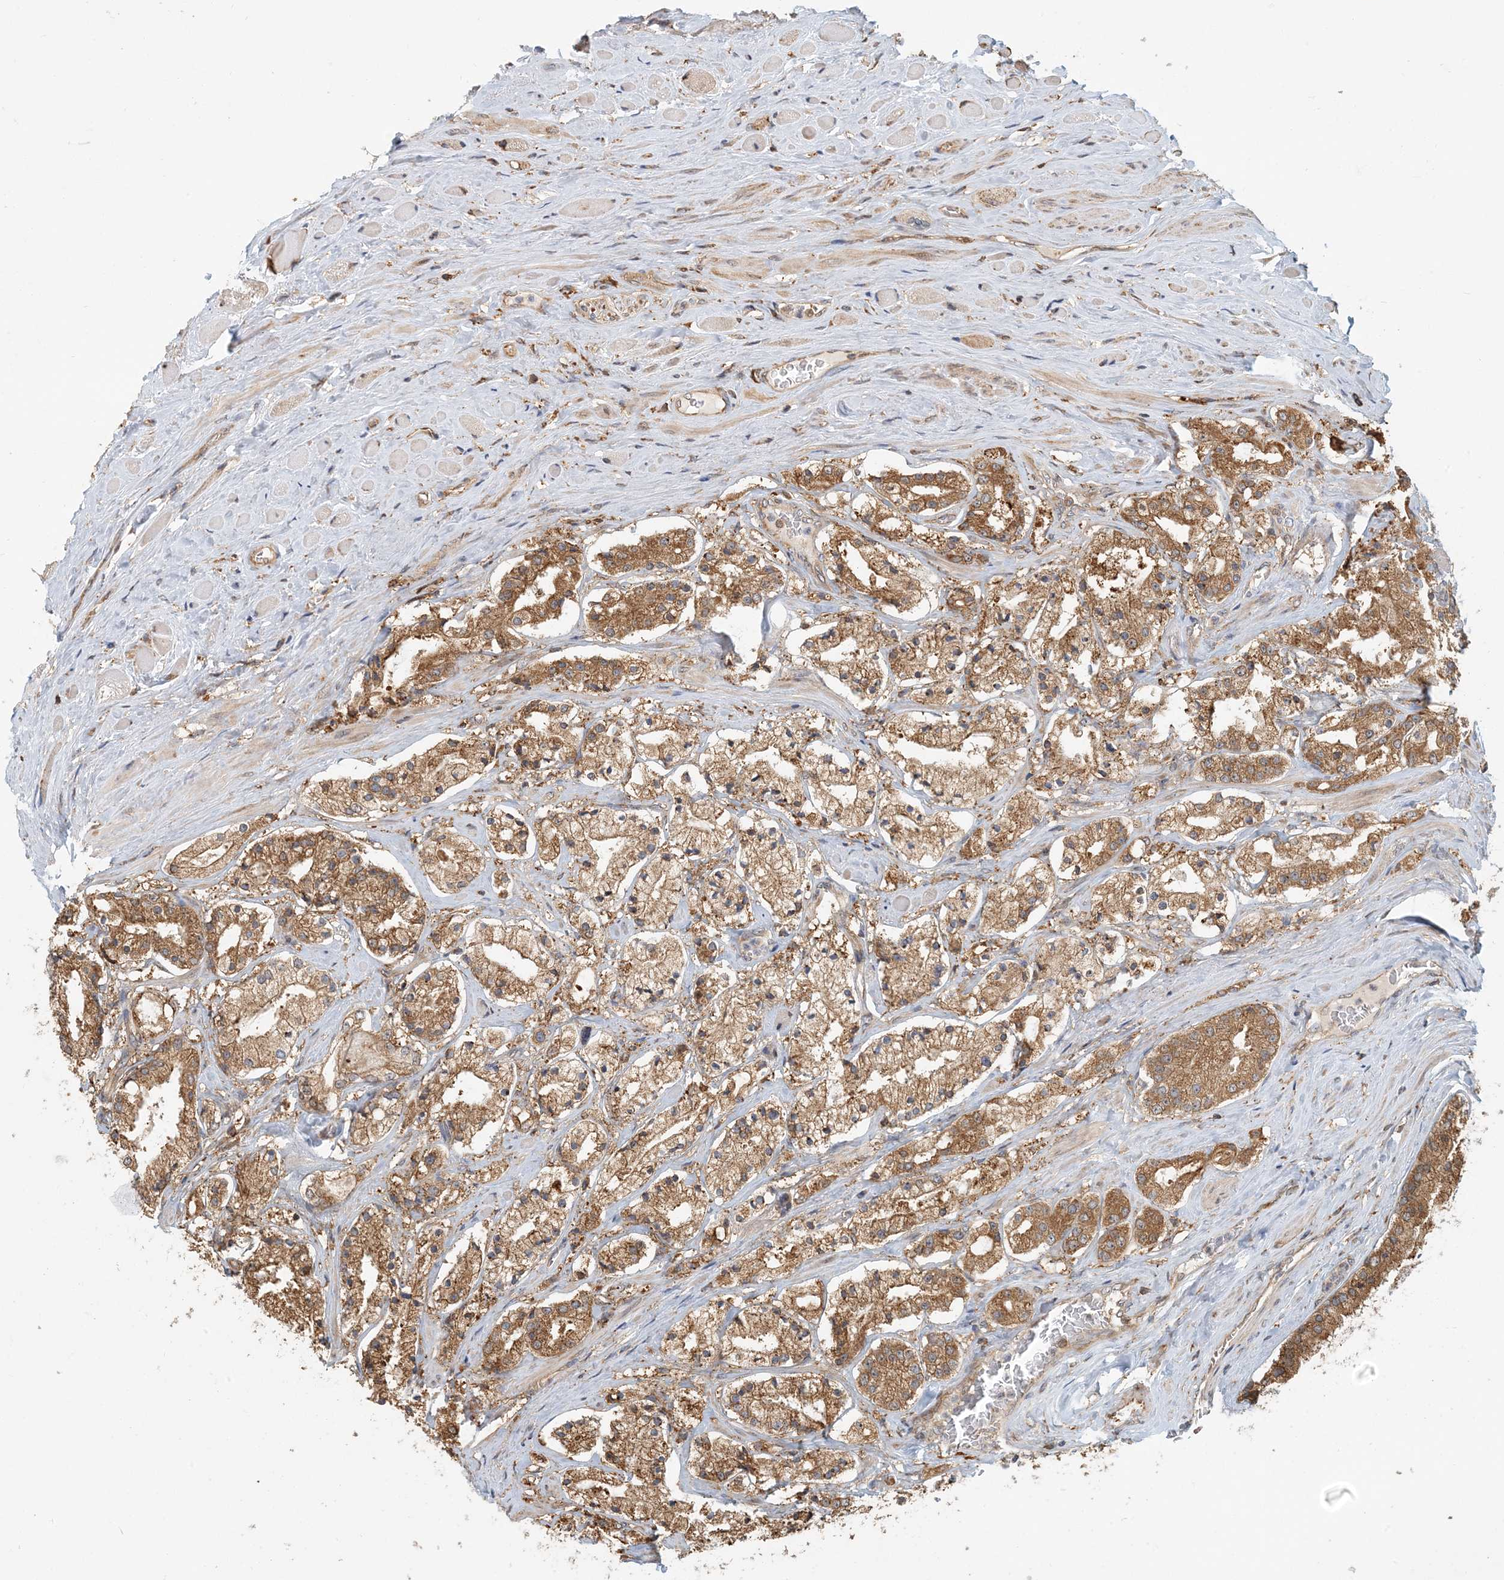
{"staining": {"intensity": "moderate", "quantity": ">75%", "location": "cytoplasmic/membranous"}, "tissue": "prostate cancer", "cell_type": "Tumor cells", "image_type": "cancer", "snomed": [{"axis": "morphology", "description": "Adenocarcinoma, High grade"}, {"axis": "topography", "description": "Prostate"}], "caption": "IHC of prostate cancer reveals medium levels of moderate cytoplasmic/membranous positivity in approximately >75% of tumor cells. The staining was performed using DAB to visualize the protein expression in brown, while the nuclei were stained in blue with hematoxylin (Magnification: 20x).", "gene": "HNMT", "patient": {"sex": "male", "age": 64}}